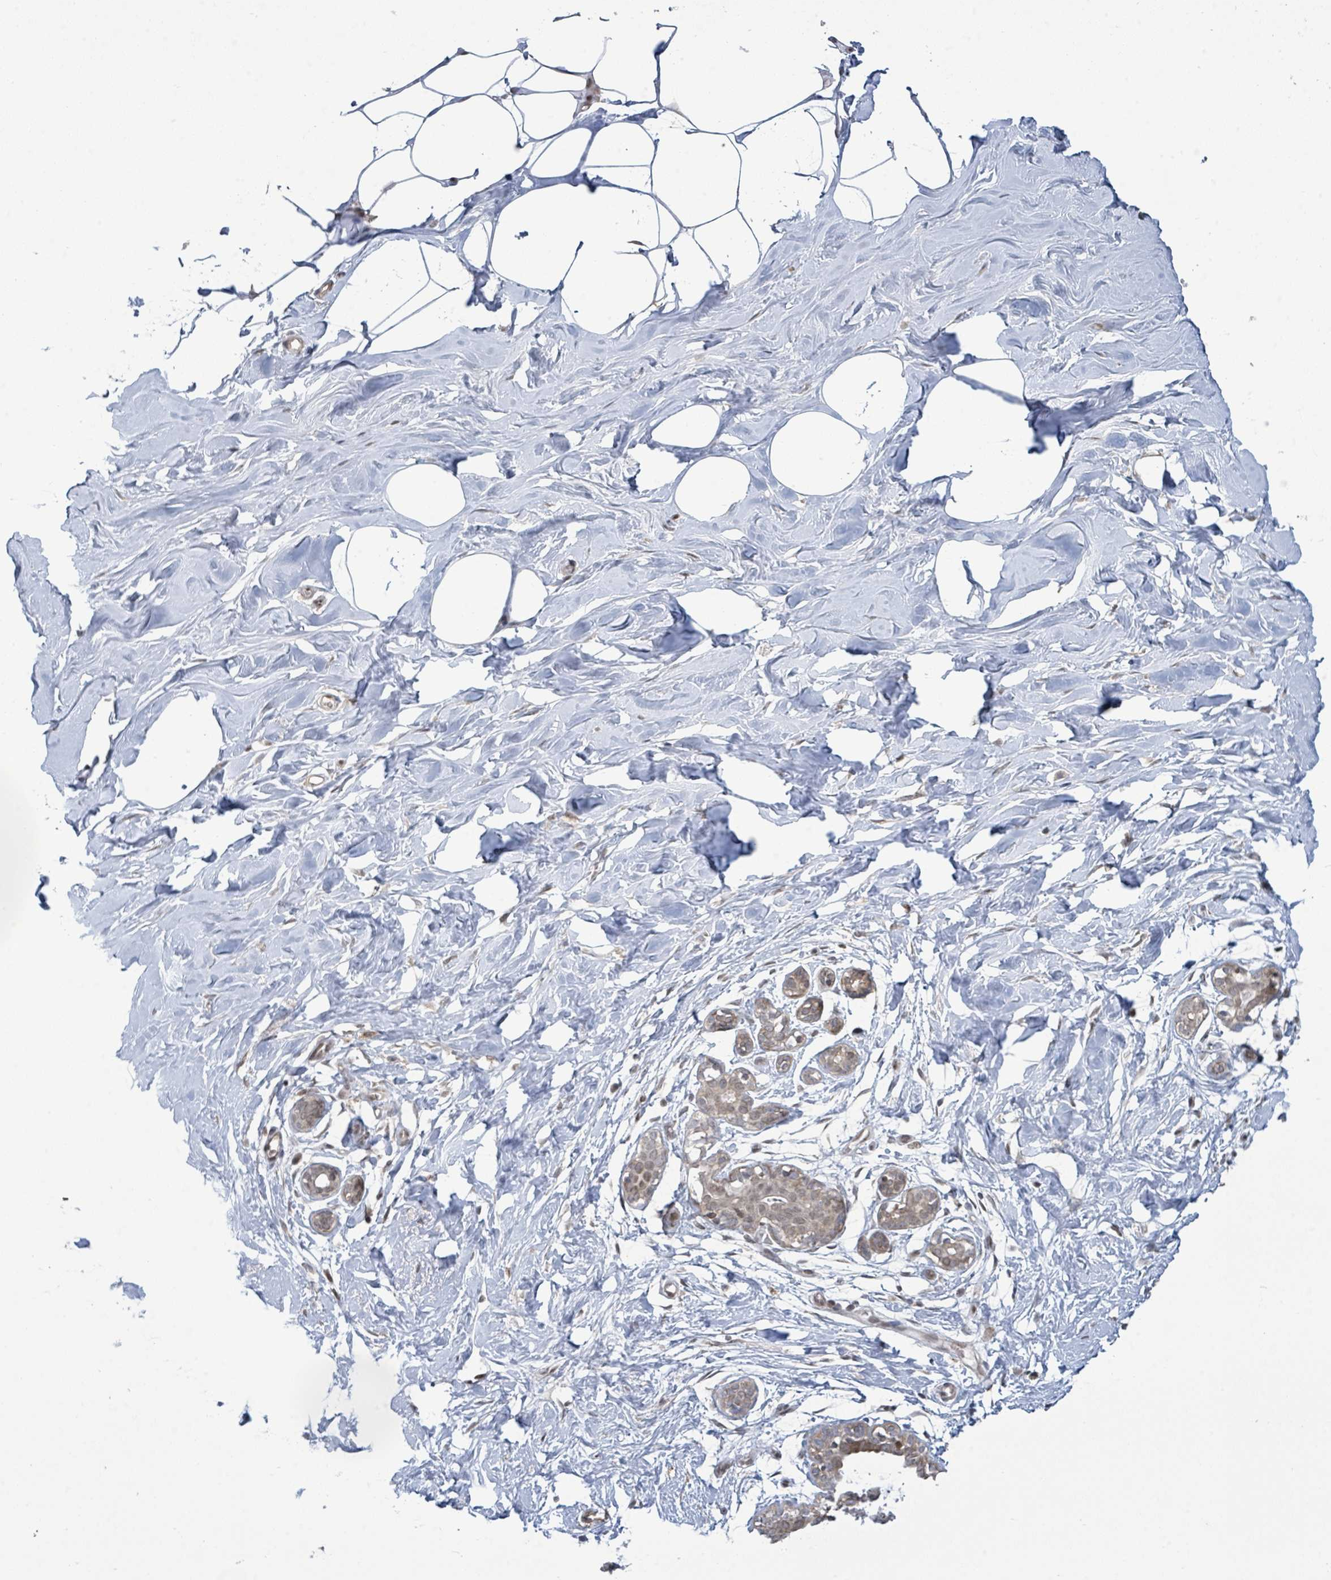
{"staining": {"intensity": "negative", "quantity": "none", "location": "none"}, "tissue": "breast", "cell_type": "Adipocytes", "image_type": "normal", "snomed": [{"axis": "morphology", "description": "Normal tissue, NOS"}, {"axis": "topography", "description": "Breast"}], "caption": "IHC histopathology image of benign breast stained for a protein (brown), which displays no positivity in adipocytes. Nuclei are stained in blue.", "gene": "SBF2", "patient": {"sex": "female", "age": 27}}